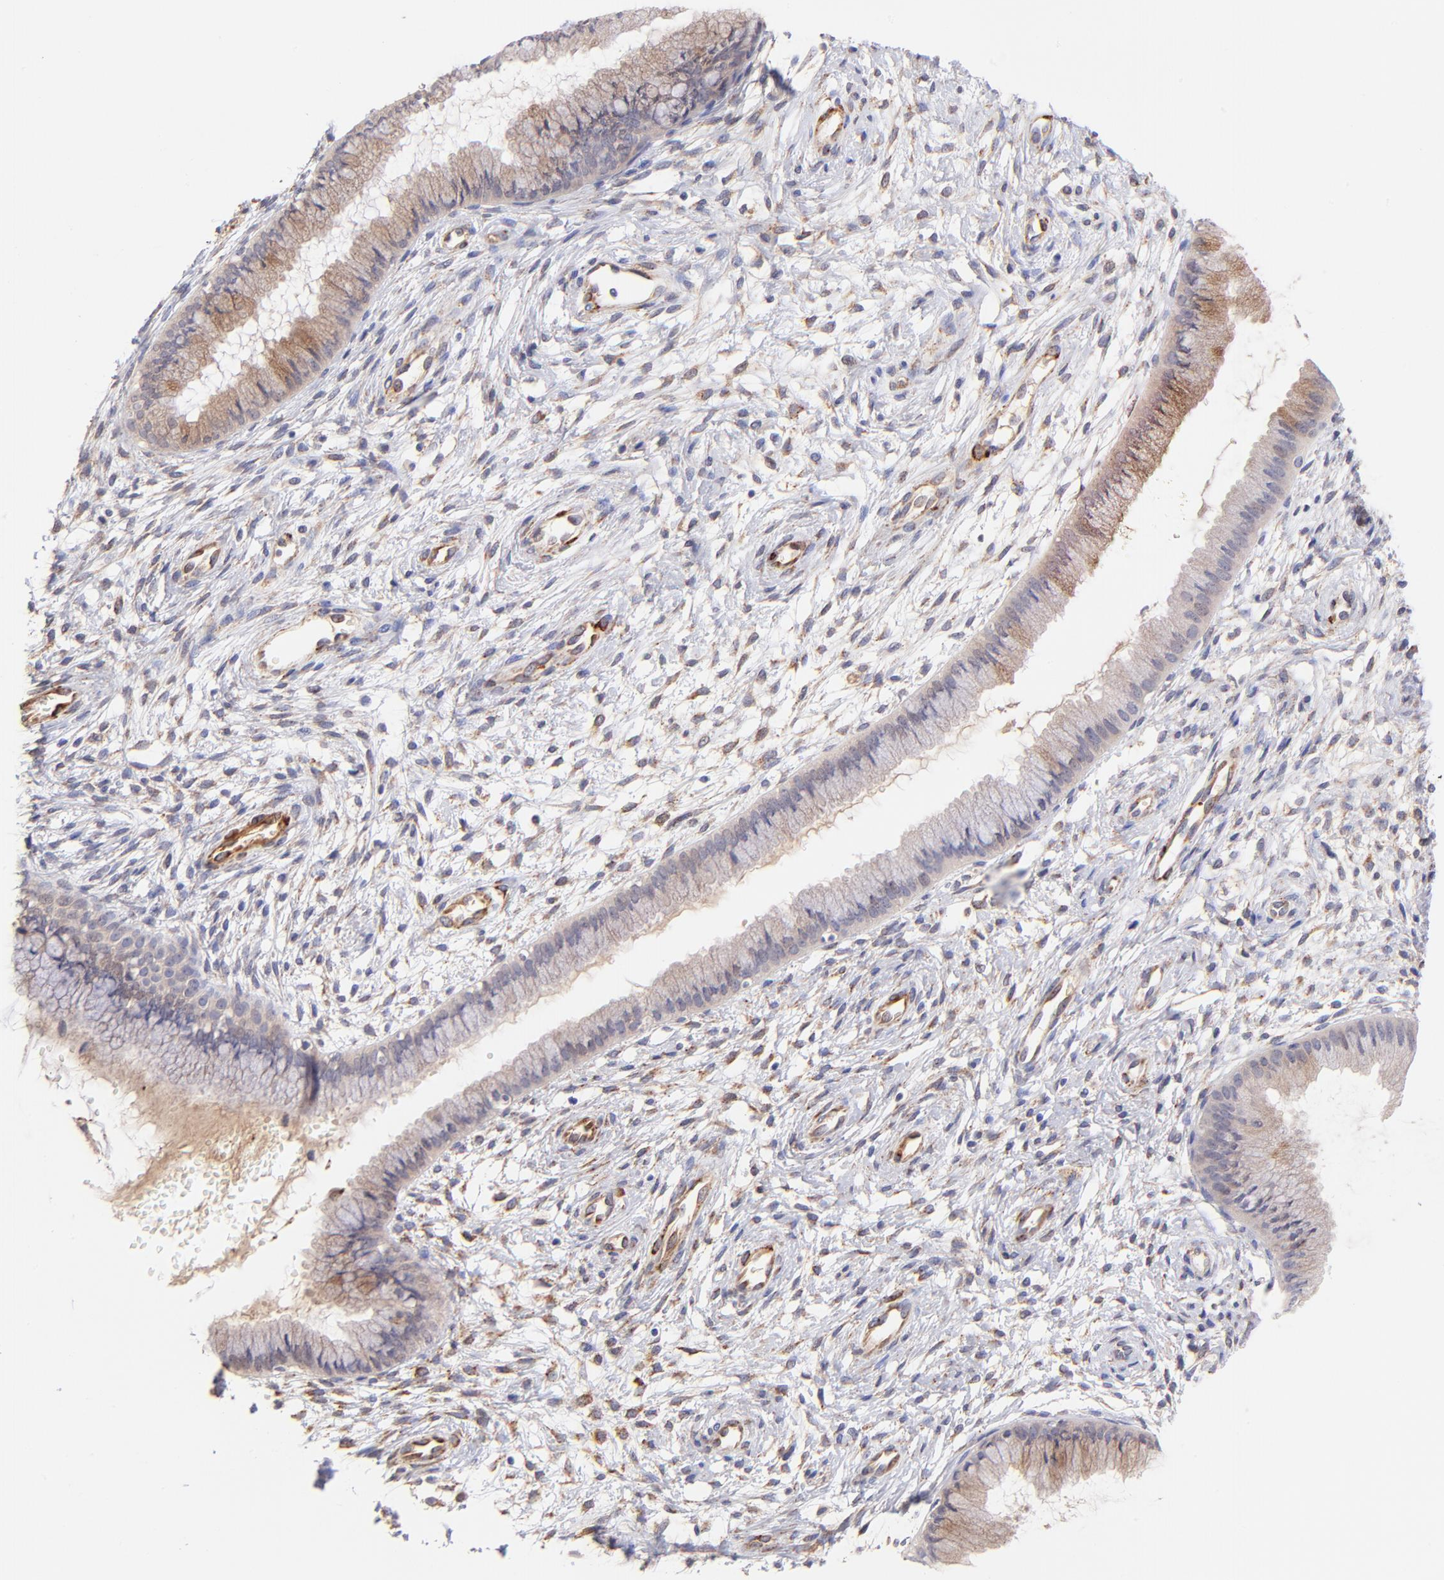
{"staining": {"intensity": "moderate", "quantity": "25%-75%", "location": "cytoplasmic/membranous"}, "tissue": "cervix", "cell_type": "Glandular cells", "image_type": "normal", "snomed": [{"axis": "morphology", "description": "Normal tissue, NOS"}, {"axis": "topography", "description": "Cervix"}], "caption": "This image demonstrates immunohistochemistry staining of unremarkable human cervix, with medium moderate cytoplasmic/membranous expression in about 25%-75% of glandular cells.", "gene": "SPARC", "patient": {"sex": "female", "age": 39}}